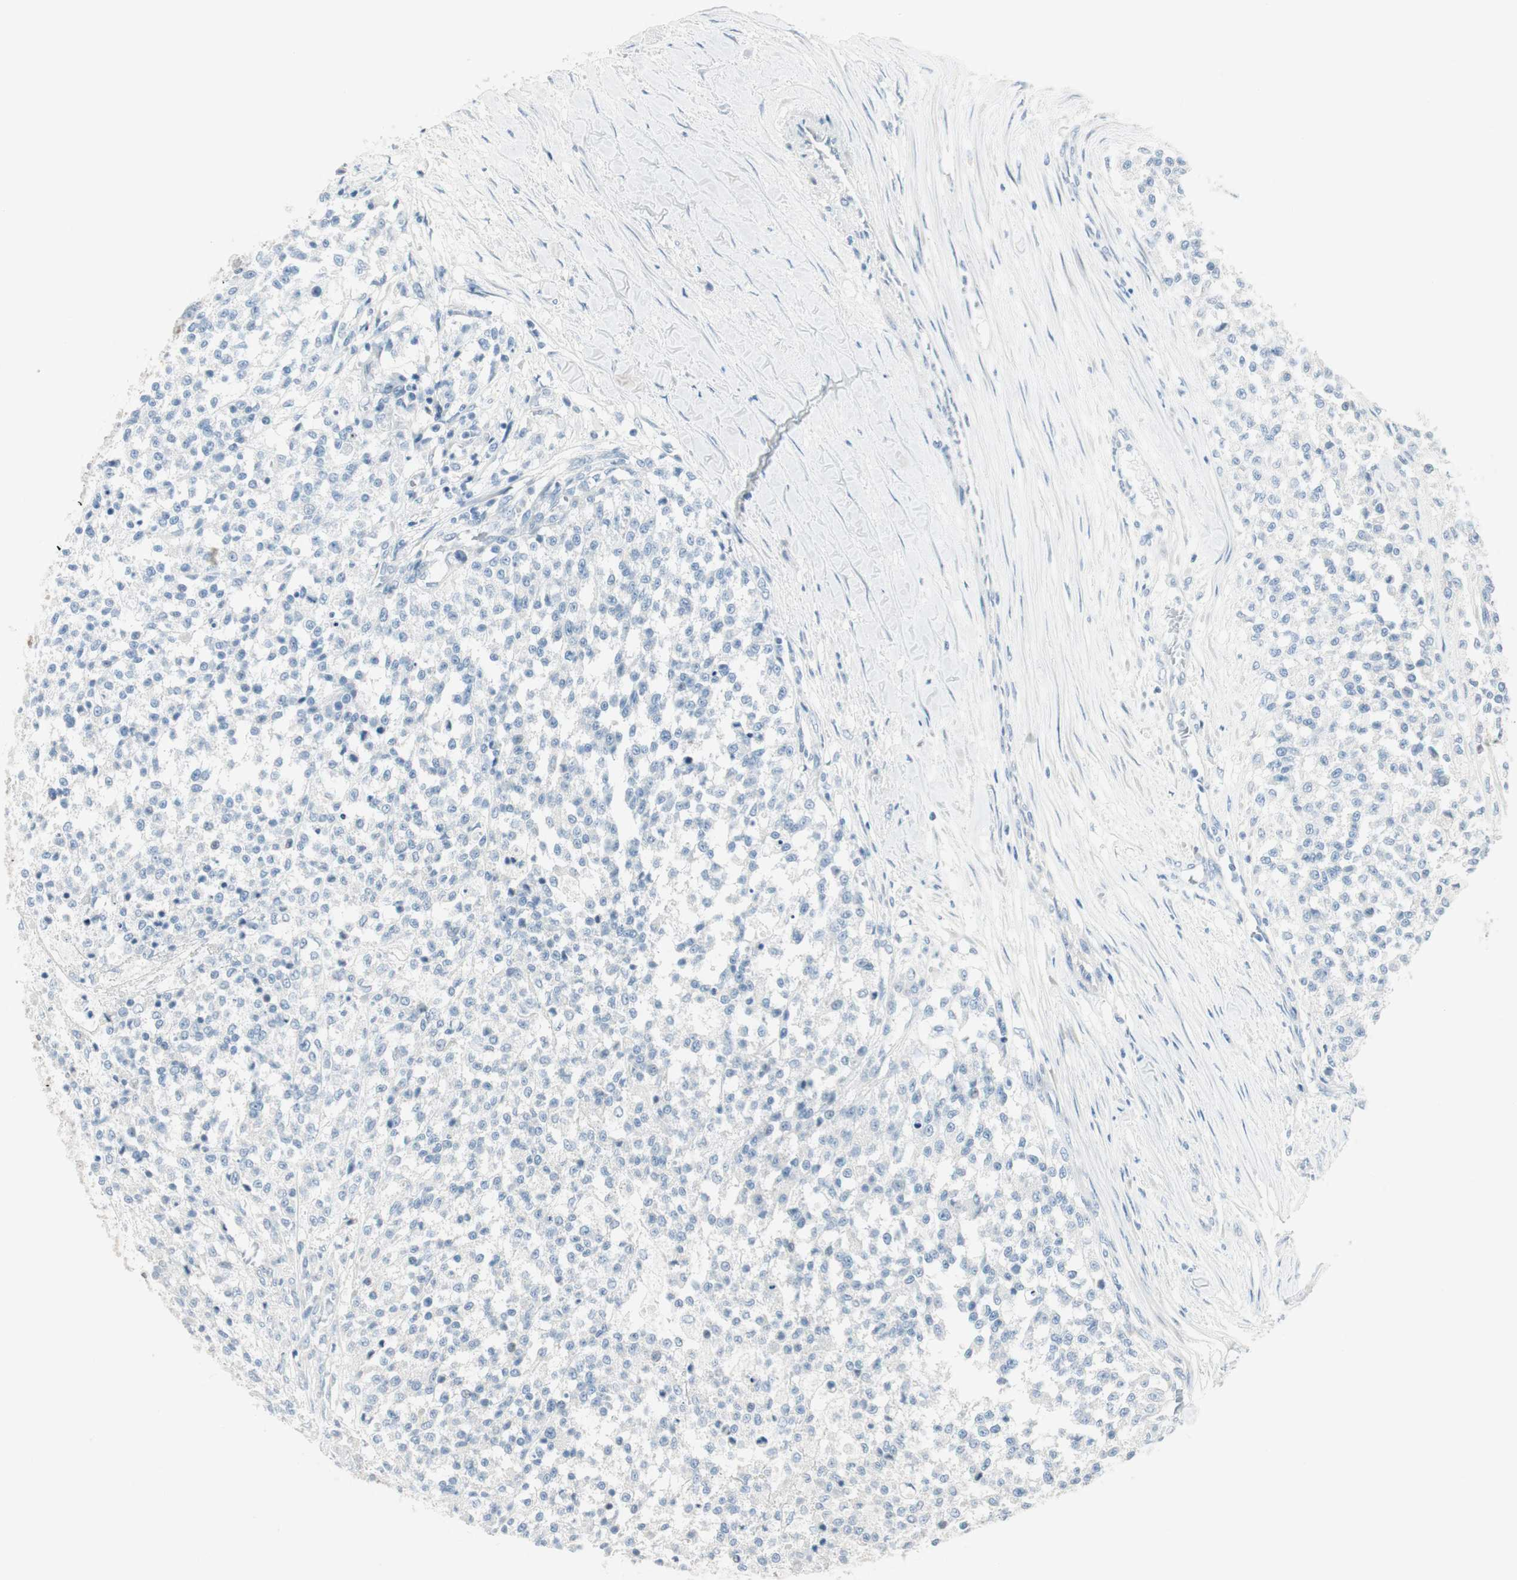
{"staining": {"intensity": "negative", "quantity": "none", "location": "none"}, "tissue": "testis cancer", "cell_type": "Tumor cells", "image_type": "cancer", "snomed": [{"axis": "morphology", "description": "Seminoma, NOS"}, {"axis": "topography", "description": "Testis"}], "caption": "Tumor cells are negative for protein expression in human testis seminoma. (Brightfield microscopy of DAB immunohistochemistry (IHC) at high magnification).", "gene": "SPINK4", "patient": {"sex": "male", "age": 59}}